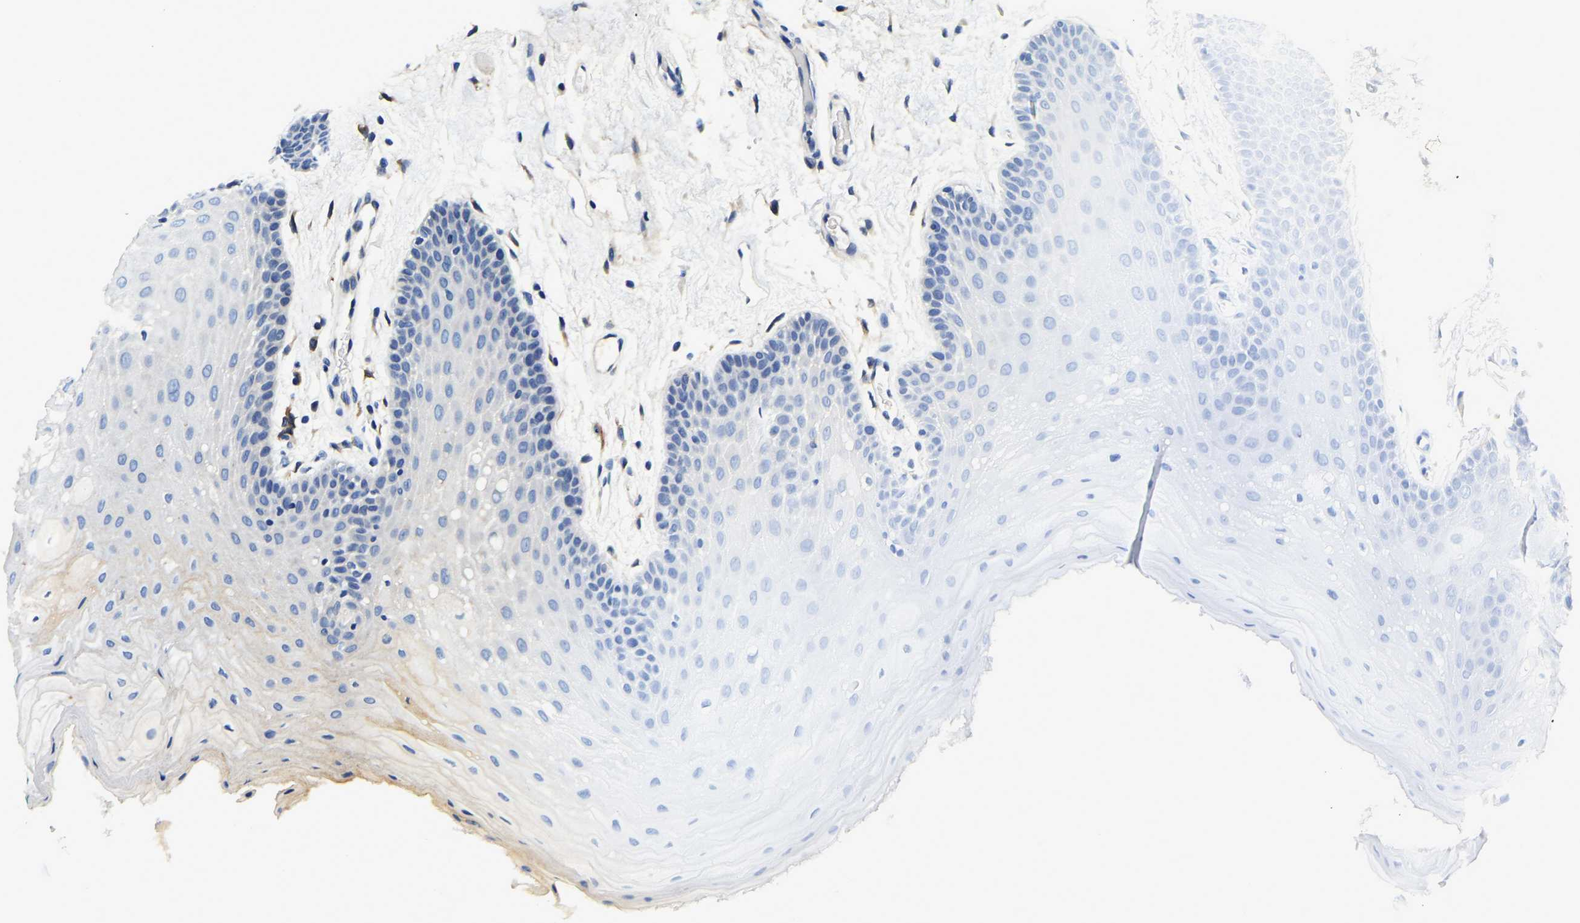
{"staining": {"intensity": "negative", "quantity": "none", "location": "none"}, "tissue": "oral mucosa", "cell_type": "Squamous epithelial cells", "image_type": "normal", "snomed": [{"axis": "morphology", "description": "Normal tissue, NOS"}, {"axis": "morphology", "description": "Squamous cell carcinoma, NOS"}, {"axis": "topography", "description": "Oral tissue"}, {"axis": "topography", "description": "Head-Neck"}], "caption": "The immunohistochemistry (IHC) histopathology image has no significant positivity in squamous epithelial cells of oral mucosa. (Stains: DAB (3,3'-diaminobenzidine) IHC with hematoxylin counter stain, Microscopy: brightfield microscopy at high magnification).", "gene": "ARL6IP5", "patient": {"sex": "male", "age": 71}}